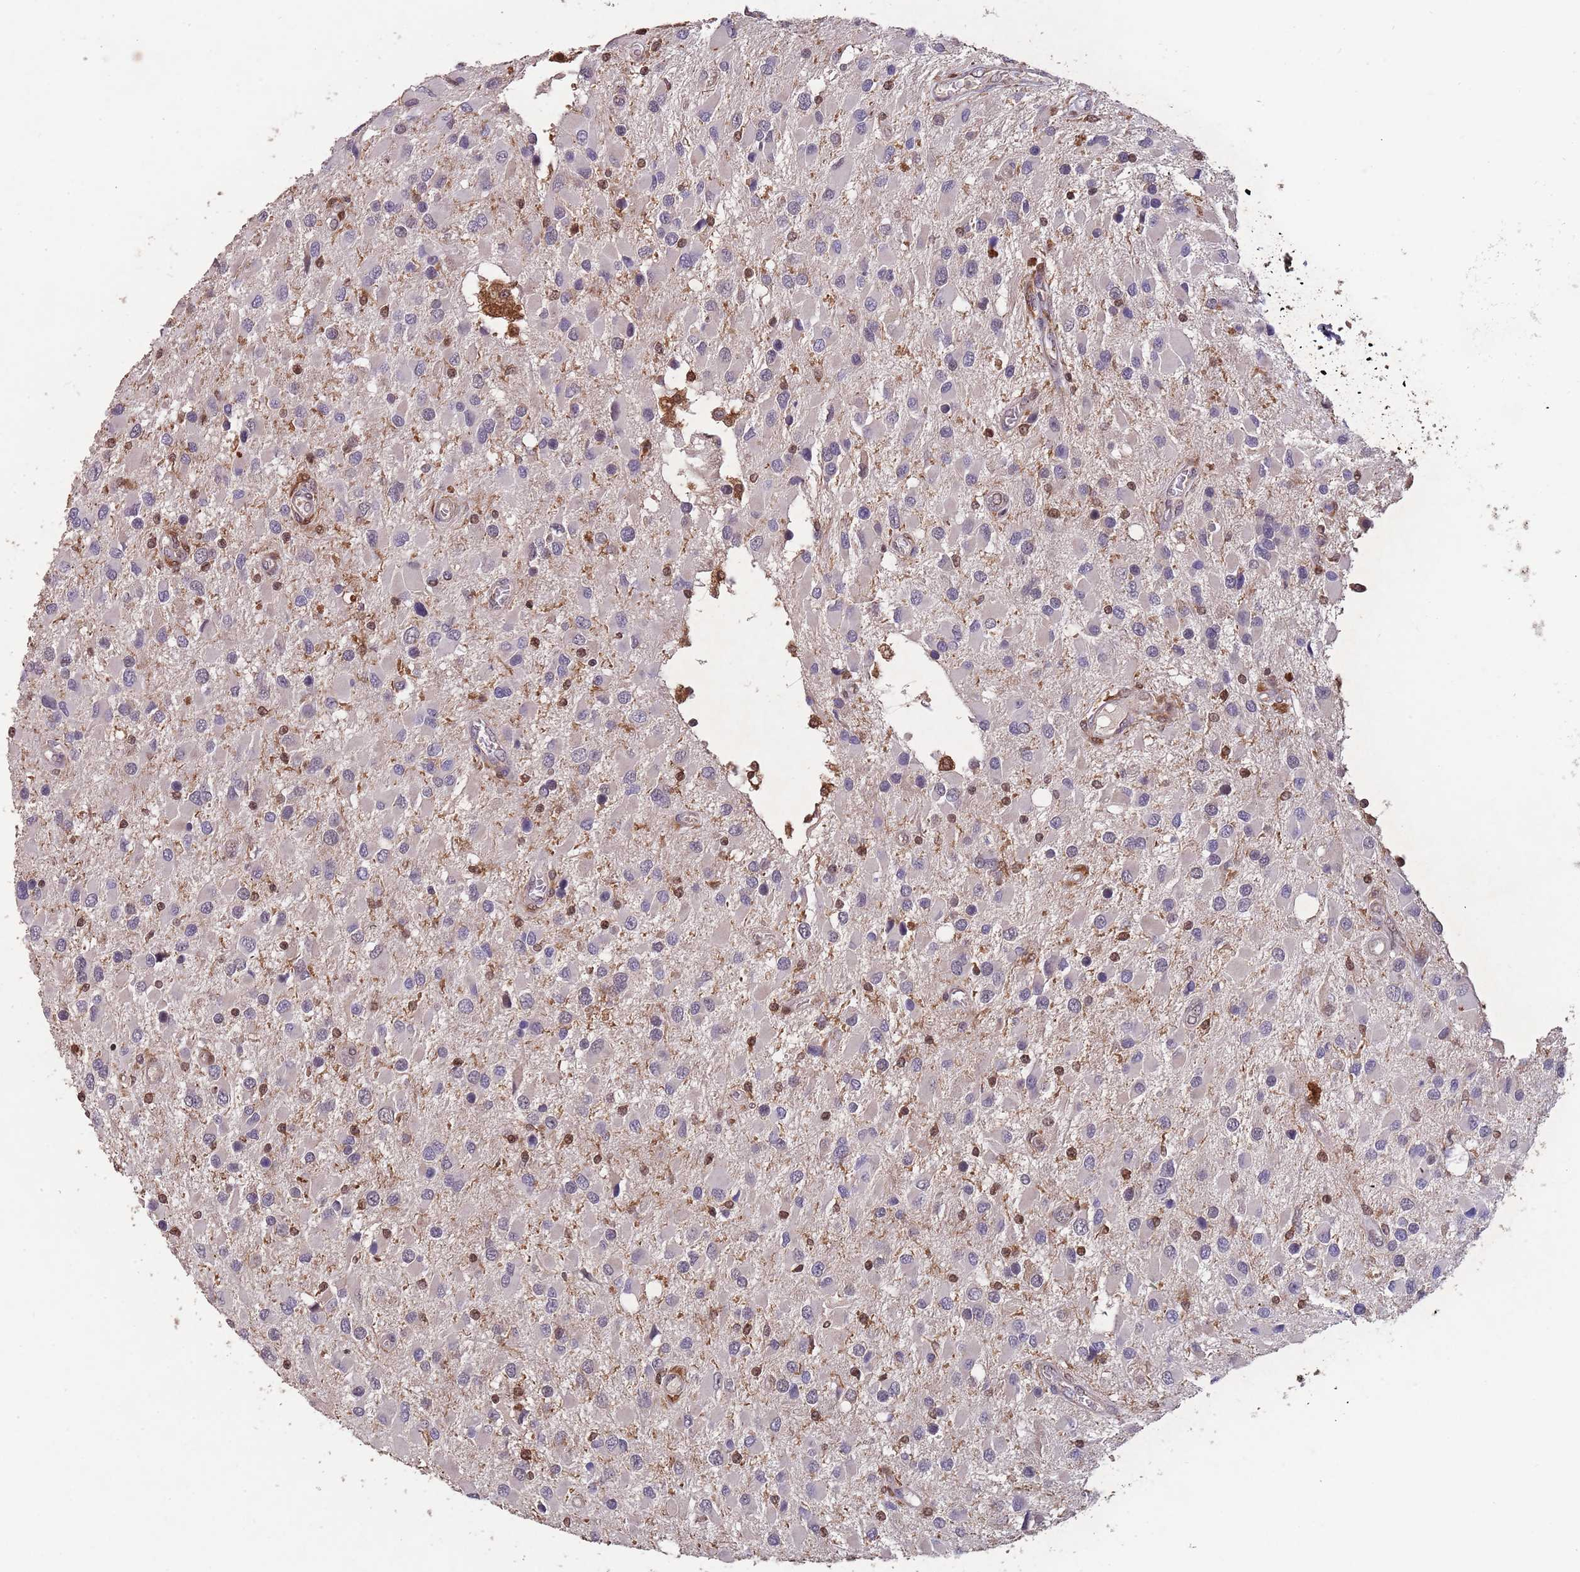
{"staining": {"intensity": "negative", "quantity": "none", "location": "none"}, "tissue": "glioma", "cell_type": "Tumor cells", "image_type": "cancer", "snomed": [{"axis": "morphology", "description": "Glioma, malignant, High grade"}, {"axis": "topography", "description": "Brain"}], "caption": "The IHC micrograph has no significant expression in tumor cells of malignant glioma (high-grade) tissue.", "gene": "ZNF639", "patient": {"sex": "male", "age": 53}}